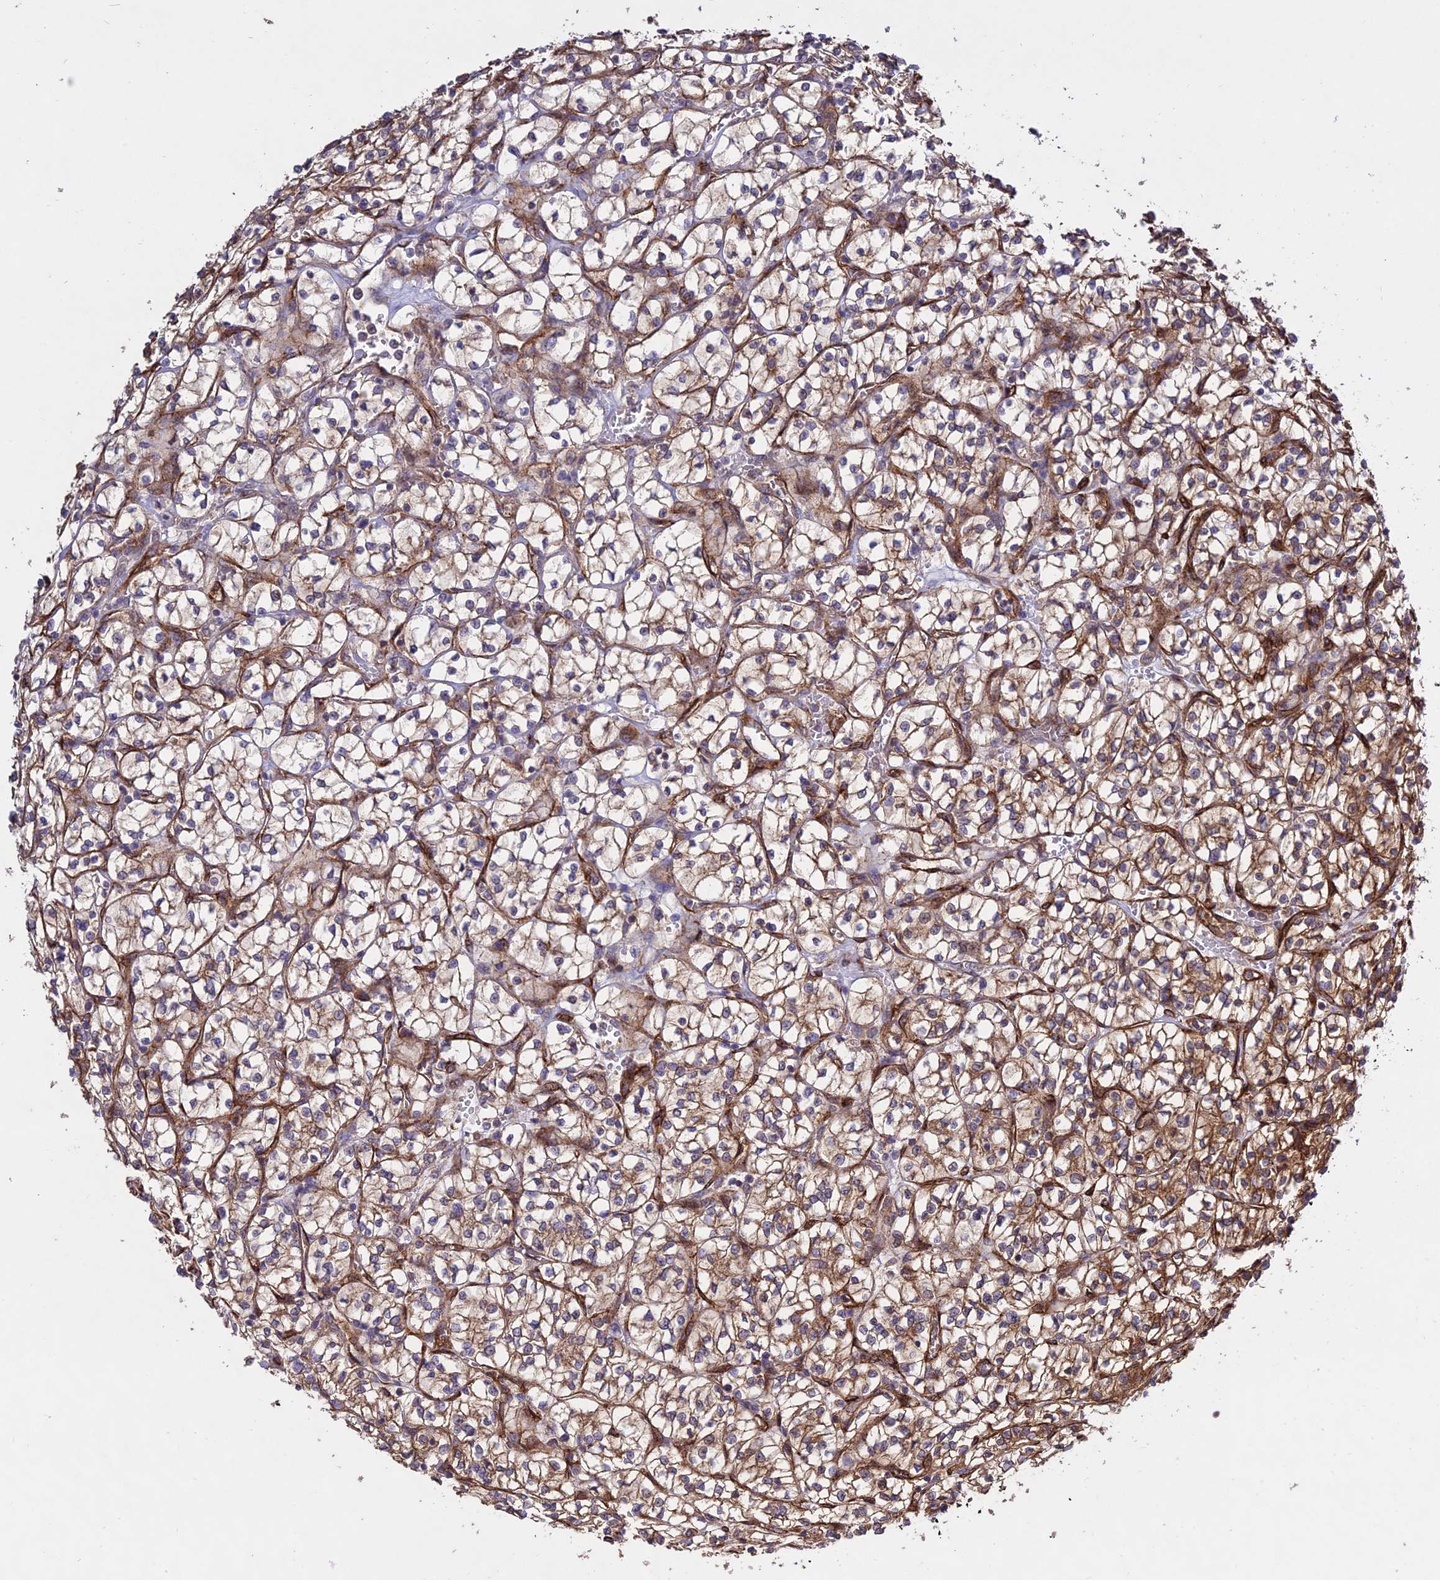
{"staining": {"intensity": "moderate", "quantity": "25%-75%", "location": "cytoplasmic/membranous"}, "tissue": "renal cancer", "cell_type": "Tumor cells", "image_type": "cancer", "snomed": [{"axis": "morphology", "description": "Adenocarcinoma, NOS"}, {"axis": "topography", "description": "Kidney"}], "caption": "Renal cancer was stained to show a protein in brown. There is medium levels of moderate cytoplasmic/membranous expression in about 25%-75% of tumor cells.", "gene": "GRTP1", "patient": {"sex": "female", "age": 64}}